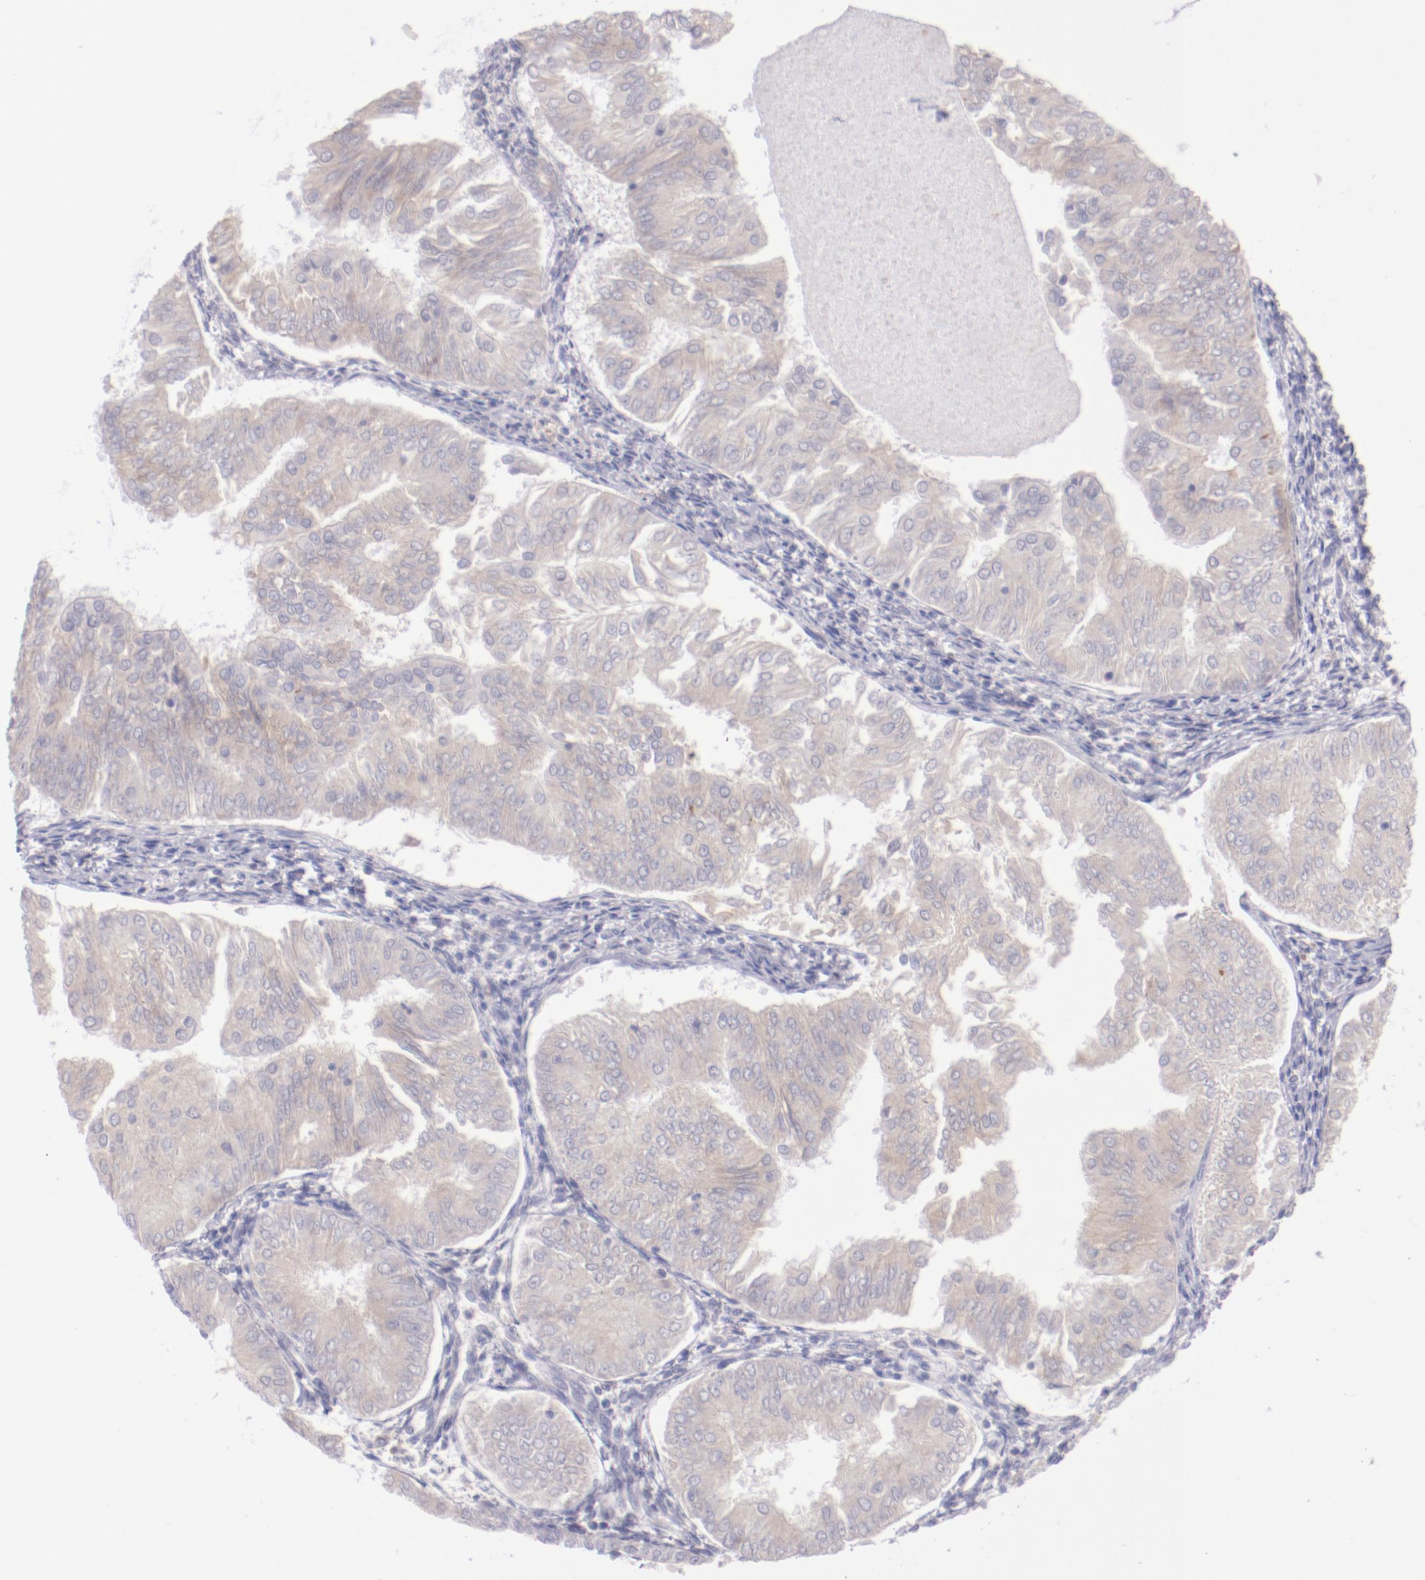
{"staining": {"intensity": "weak", "quantity": ">75%", "location": "cytoplasmic/membranous"}, "tissue": "endometrial cancer", "cell_type": "Tumor cells", "image_type": "cancer", "snomed": [{"axis": "morphology", "description": "Adenocarcinoma, NOS"}, {"axis": "topography", "description": "Endometrium"}], "caption": "Immunohistochemical staining of endometrial adenocarcinoma shows weak cytoplasmic/membranous protein staining in approximately >75% of tumor cells. The protein is shown in brown color, while the nuclei are stained blue.", "gene": "TRAF3", "patient": {"sex": "female", "age": 53}}